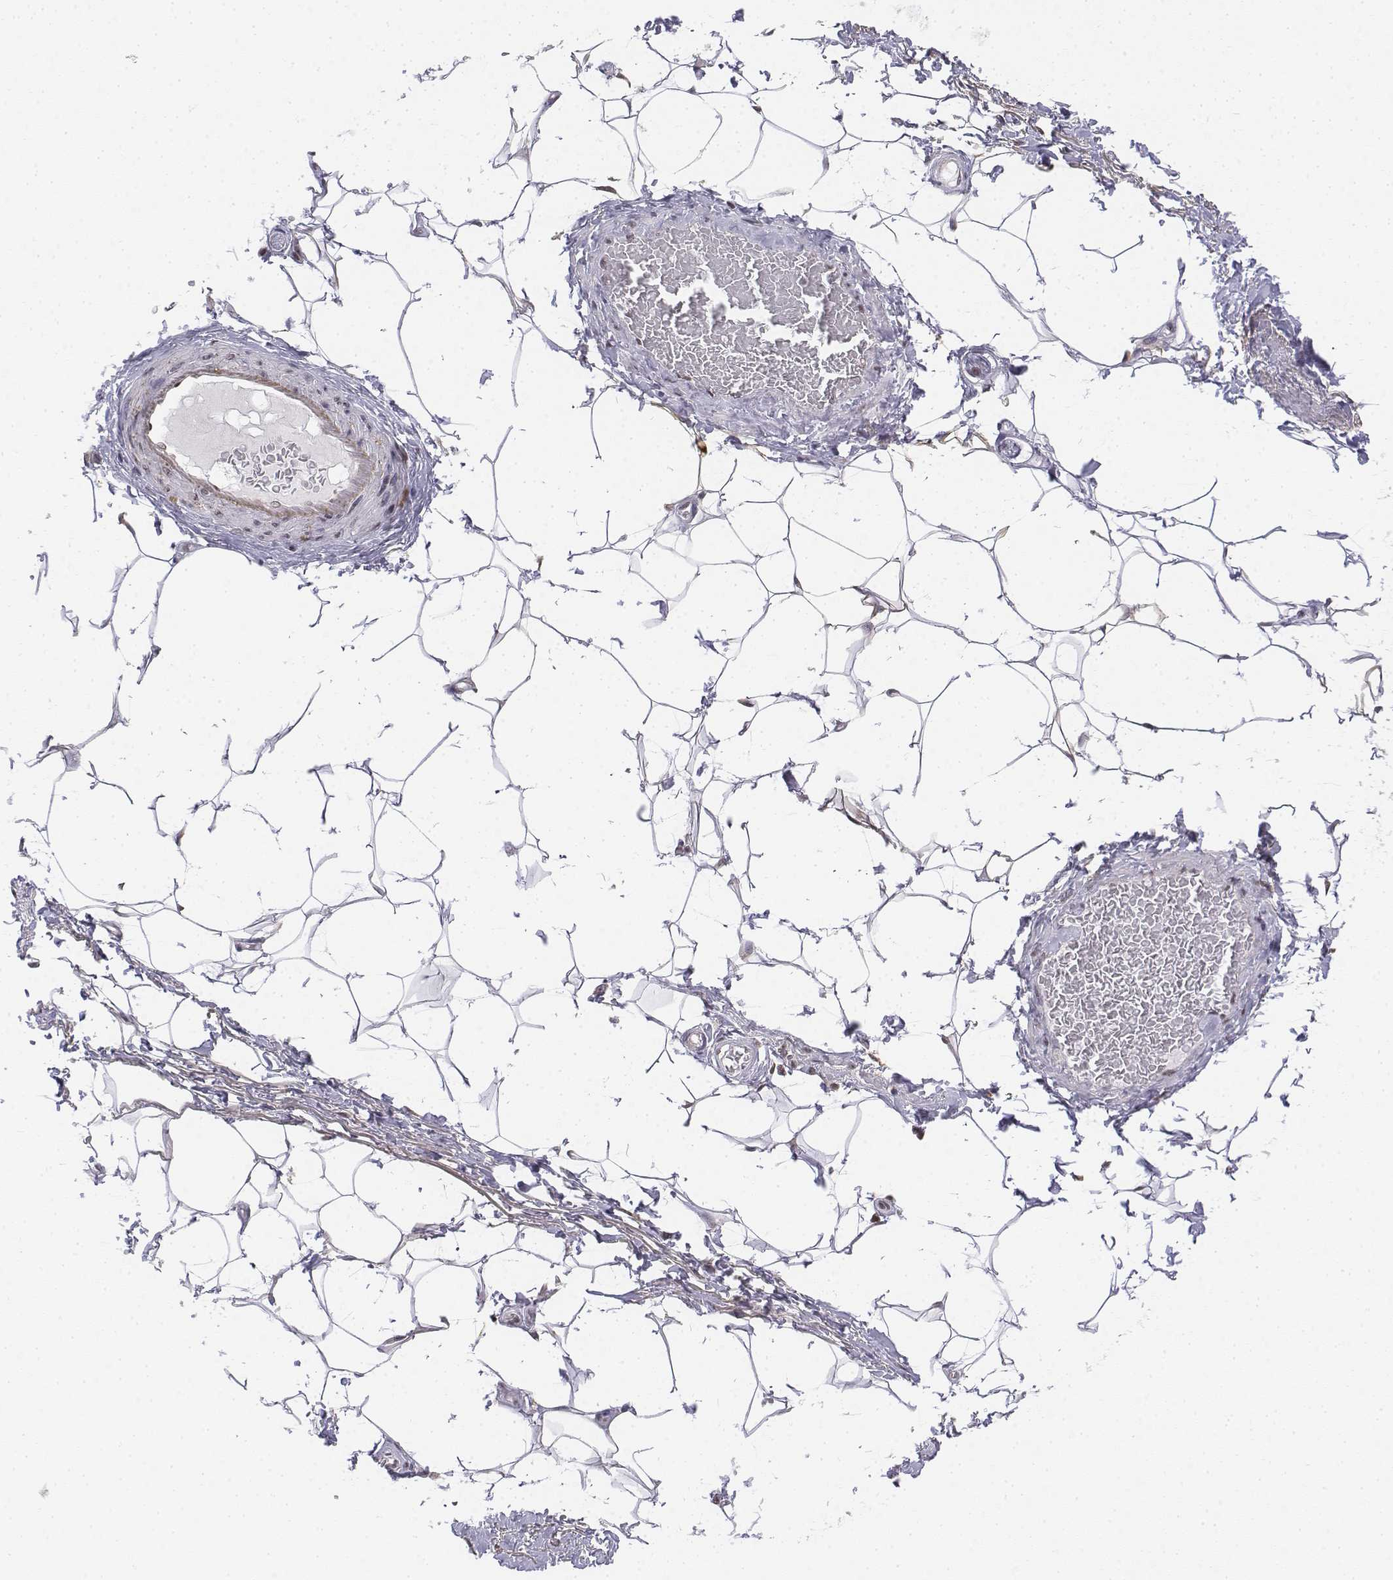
{"staining": {"intensity": "moderate", "quantity": ">75%", "location": "nuclear"}, "tissue": "adipose tissue", "cell_type": "Adipocytes", "image_type": "normal", "snomed": [{"axis": "morphology", "description": "Normal tissue, NOS"}, {"axis": "topography", "description": "Peripheral nerve tissue"}], "caption": "A histopathology image showing moderate nuclear positivity in approximately >75% of adipocytes in normal adipose tissue, as visualized by brown immunohistochemical staining.", "gene": "SETD1A", "patient": {"sex": "male", "age": 51}}